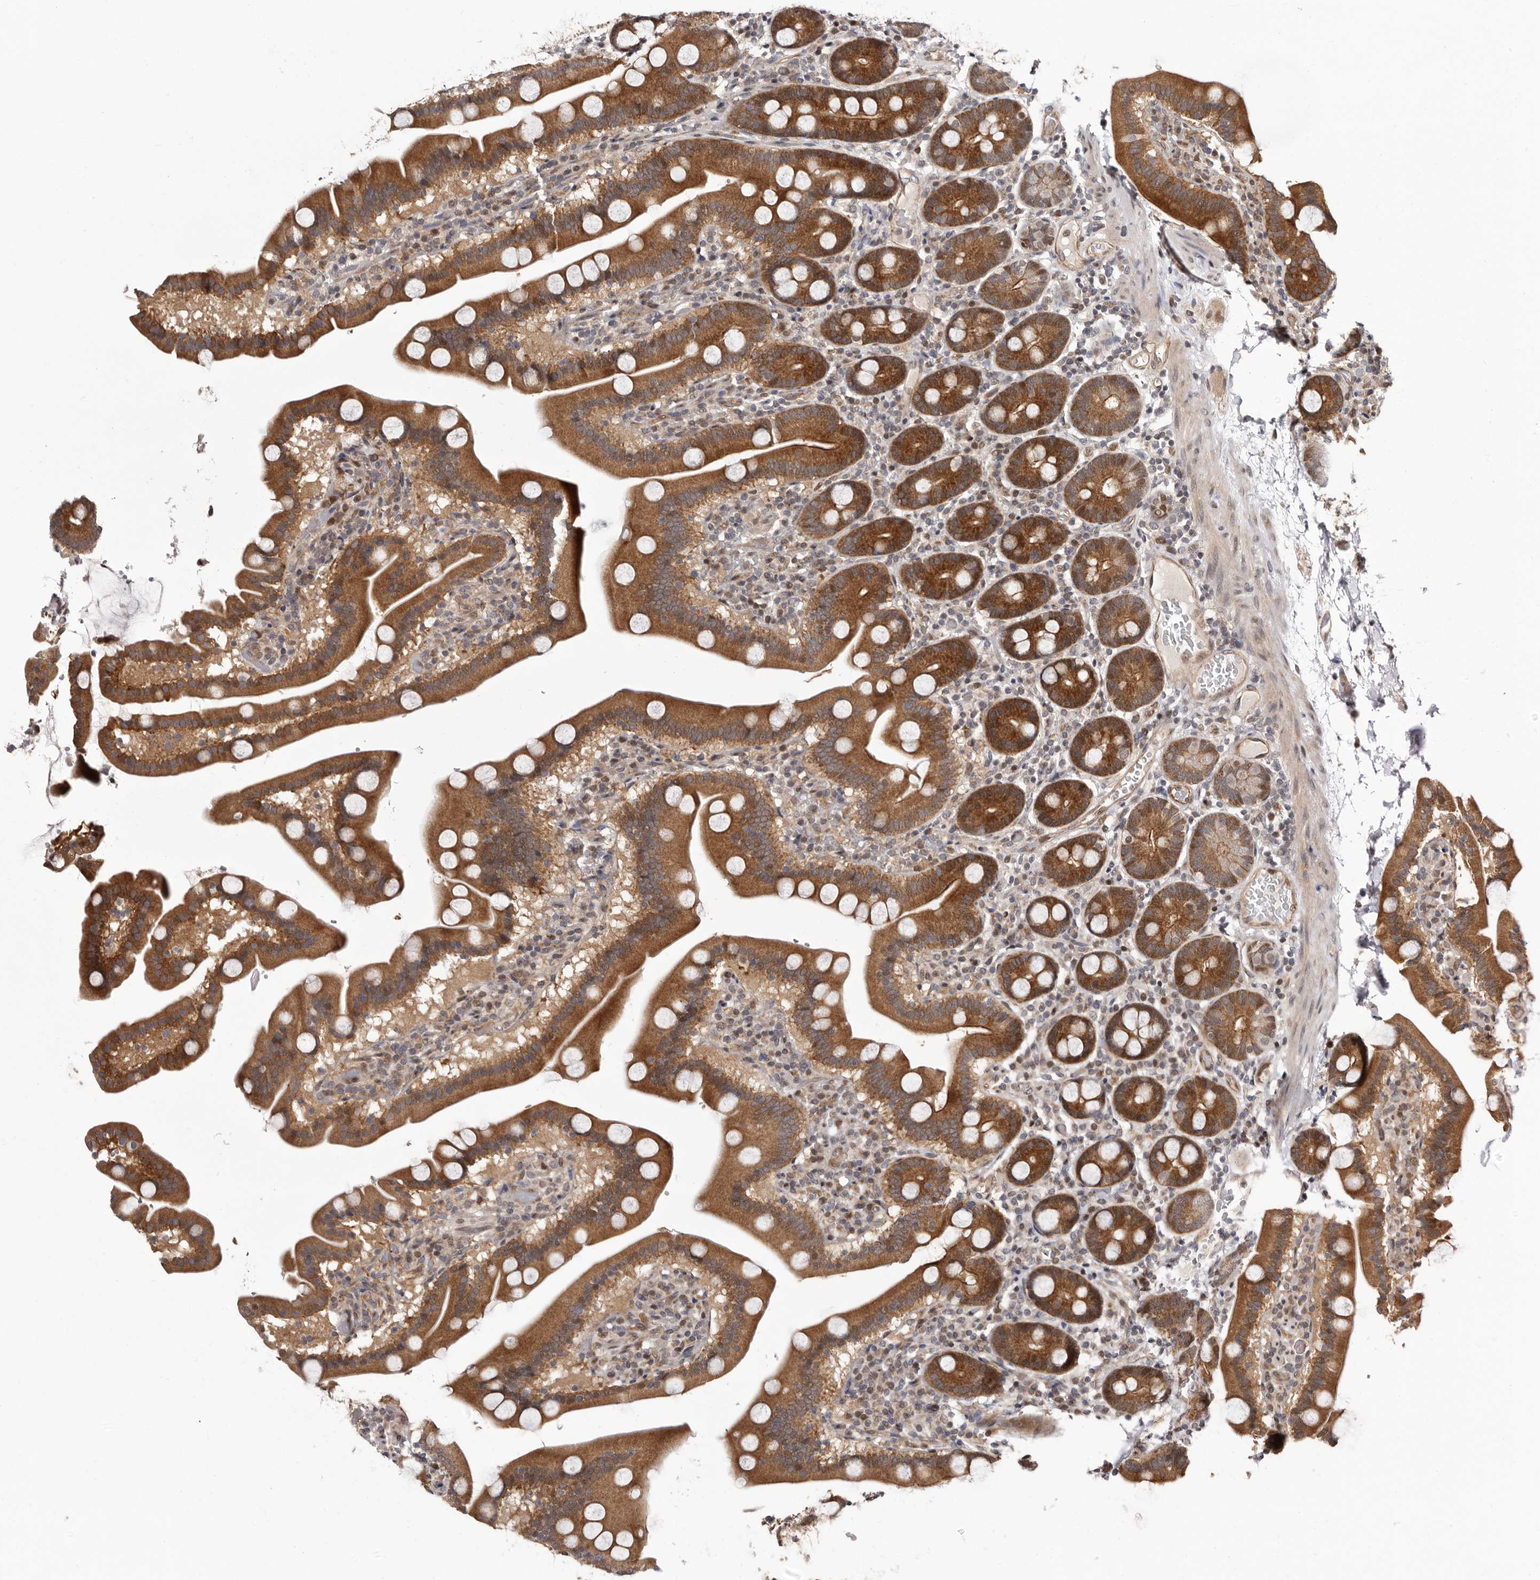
{"staining": {"intensity": "strong", "quantity": ">75%", "location": "cytoplasmic/membranous,nuclear"}, "tissue": "duodenum", "cell_type": "Glandular cells", "image_type": "normal", "snomed": [{"axis": "morphology", "description": "Normal tissue, NOS"}, {"axis": "topography", "description": "Duodenum"}], "caption": "Glandular cells display high levels of strong cytoplasmic/membranous,nuclear positivity in approximately >75% of cells in benign human duodenum.", "gene": "GLRX3", "patient": {"sex": "male", "age": 55}}